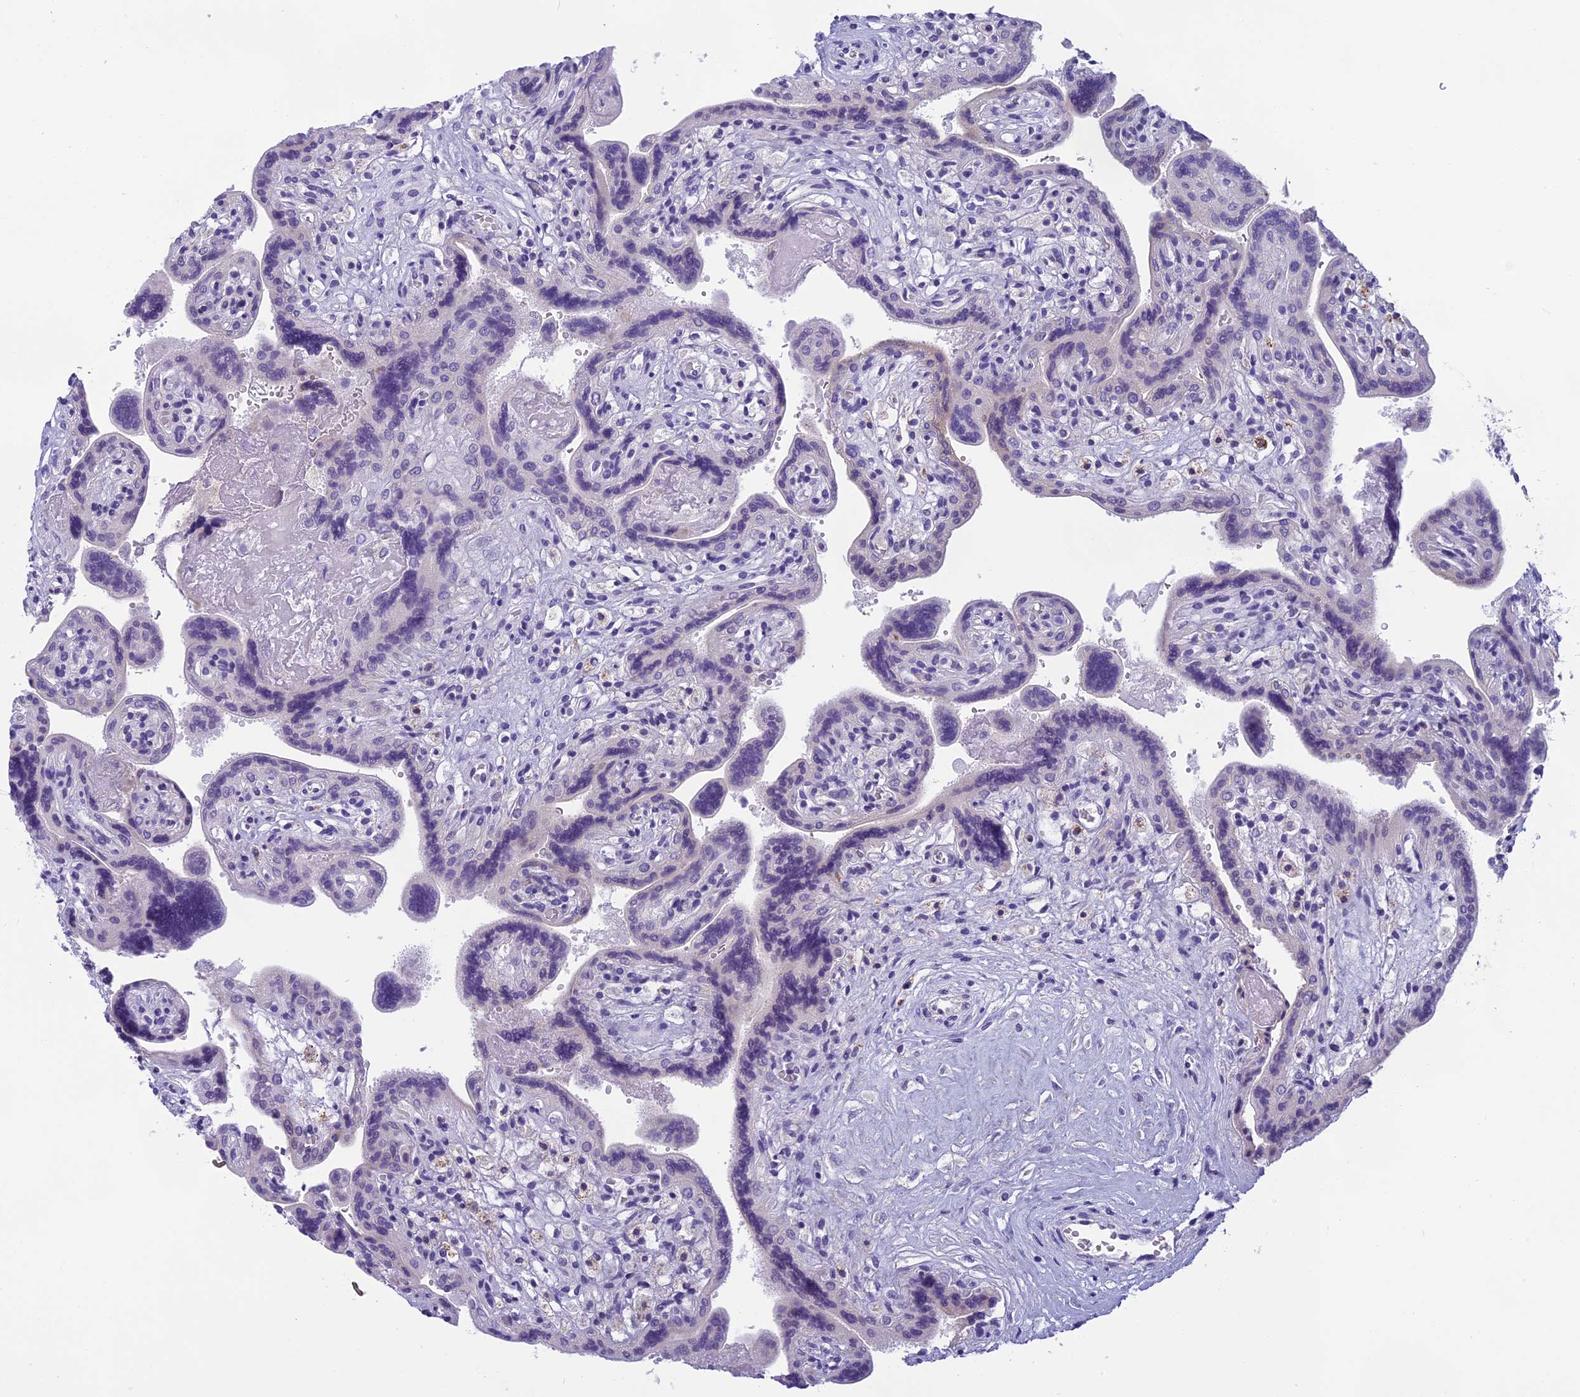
{"staining": {"intensity": "moderate", "quantity": "<25%", "location": "cytoplasmic/membranous"}, "tissue": "placenta", "cell_type": "Trophoblastic cells", "image_type": "normal", "snomed": [{"axis": "morphology", "description": "Normal tissue, NOS"}, {"axis": "topography", "description": "Placenta"}], "caption": "Unremarkable placenta reveals moderate cytoplasmic/membranous positivity in approximately <25% of trophoblastic cells, visualized by immunohistochemistry.", "gene": "ARHGEF37", "patient": {"sex": "female", "age": 37}}